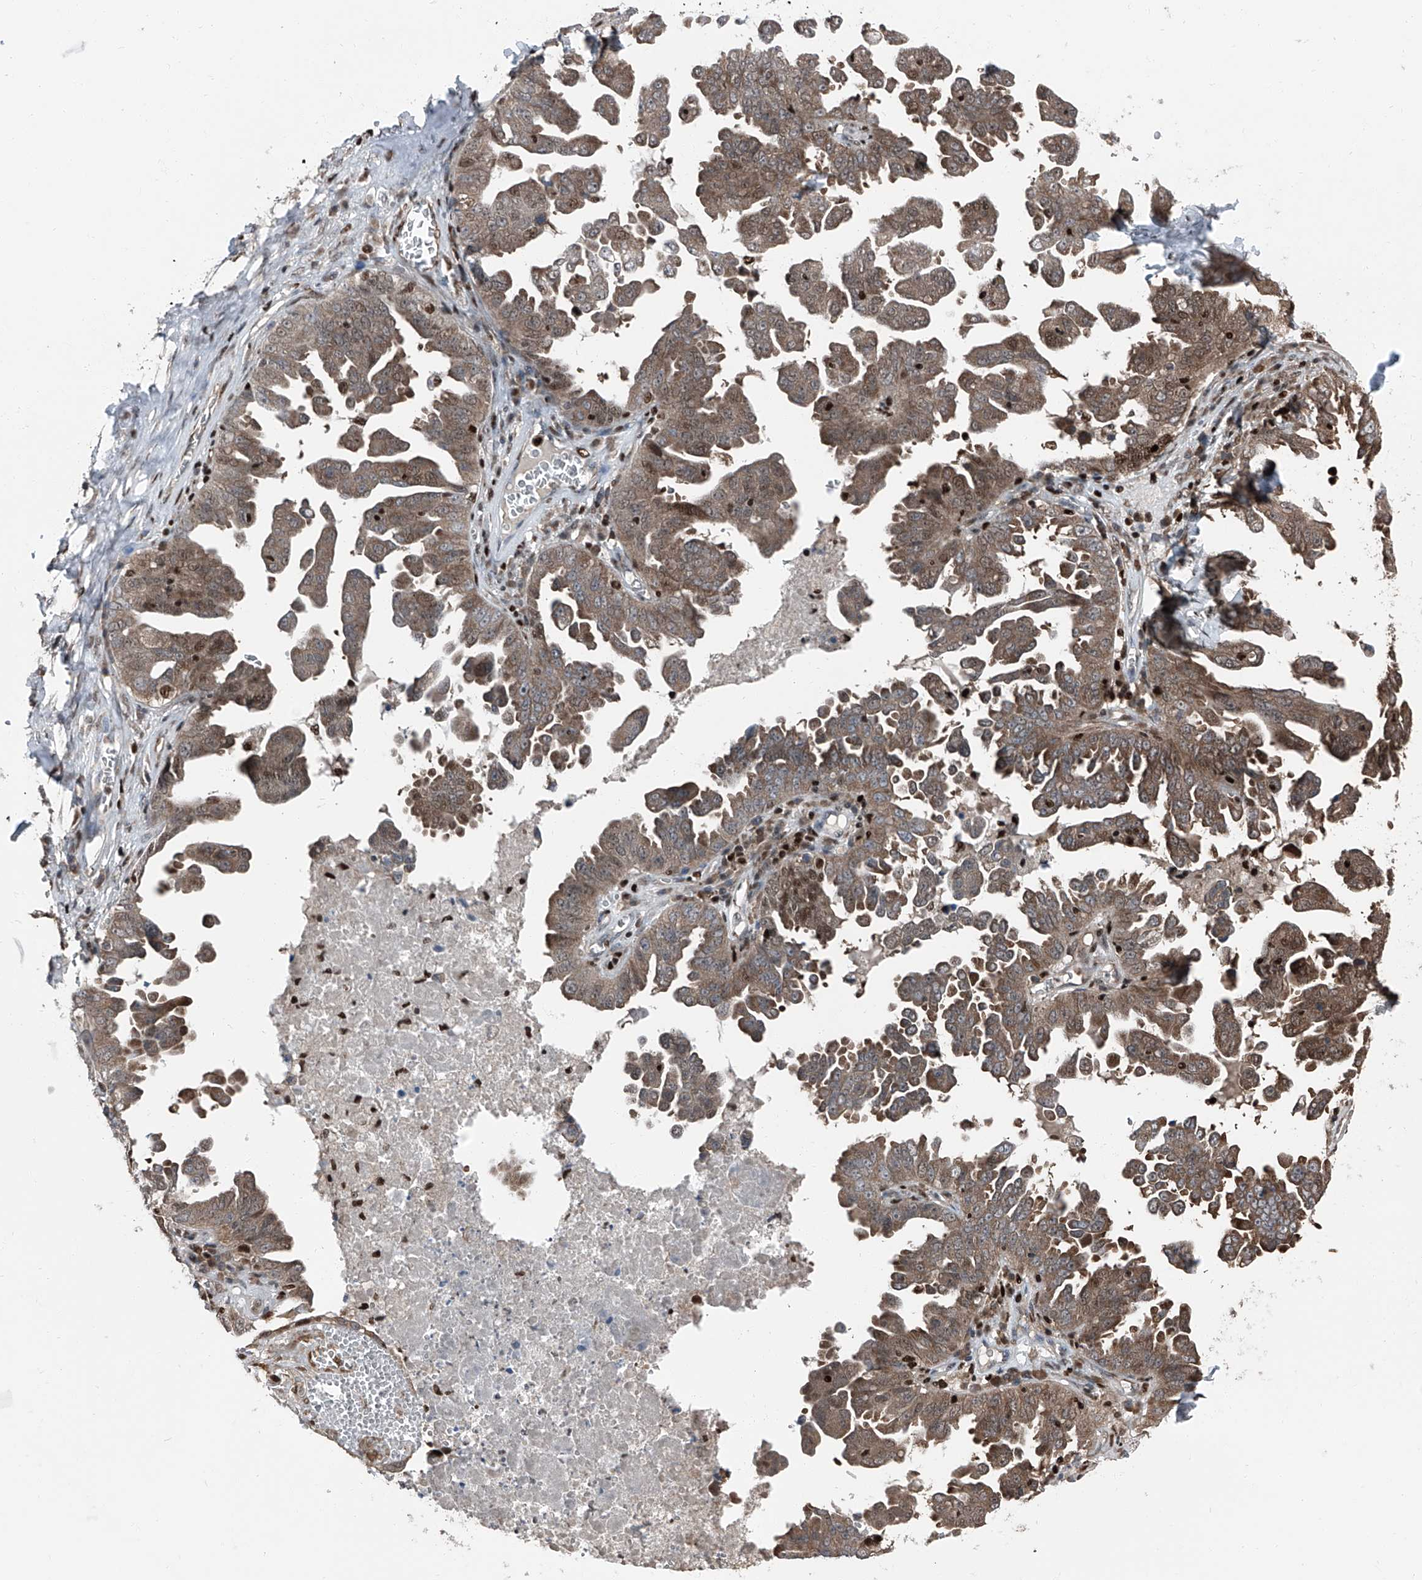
{"staining": {"intensity": "moderate", "quantity": ">75%", "location": "cytoplasmic/membranous,nuclear"}, "tissue": "ovarian cancer", "cell_type": "Tumor cells", "image_type": "cancer", "snomed": [{"axis": "morphology", "description": "Carcinoma, endometroid"}, {"axis": "topography", "description": "Ovary"}], "caption": "A photomicrograph of ovarian endometroid carcinoma stained for a protein displays moderate cytoplasmic/membranous and nuclear brown staining in tumor cells.", "gene": "FKBP5", "patient": {"sex": "female", "age": 62}}